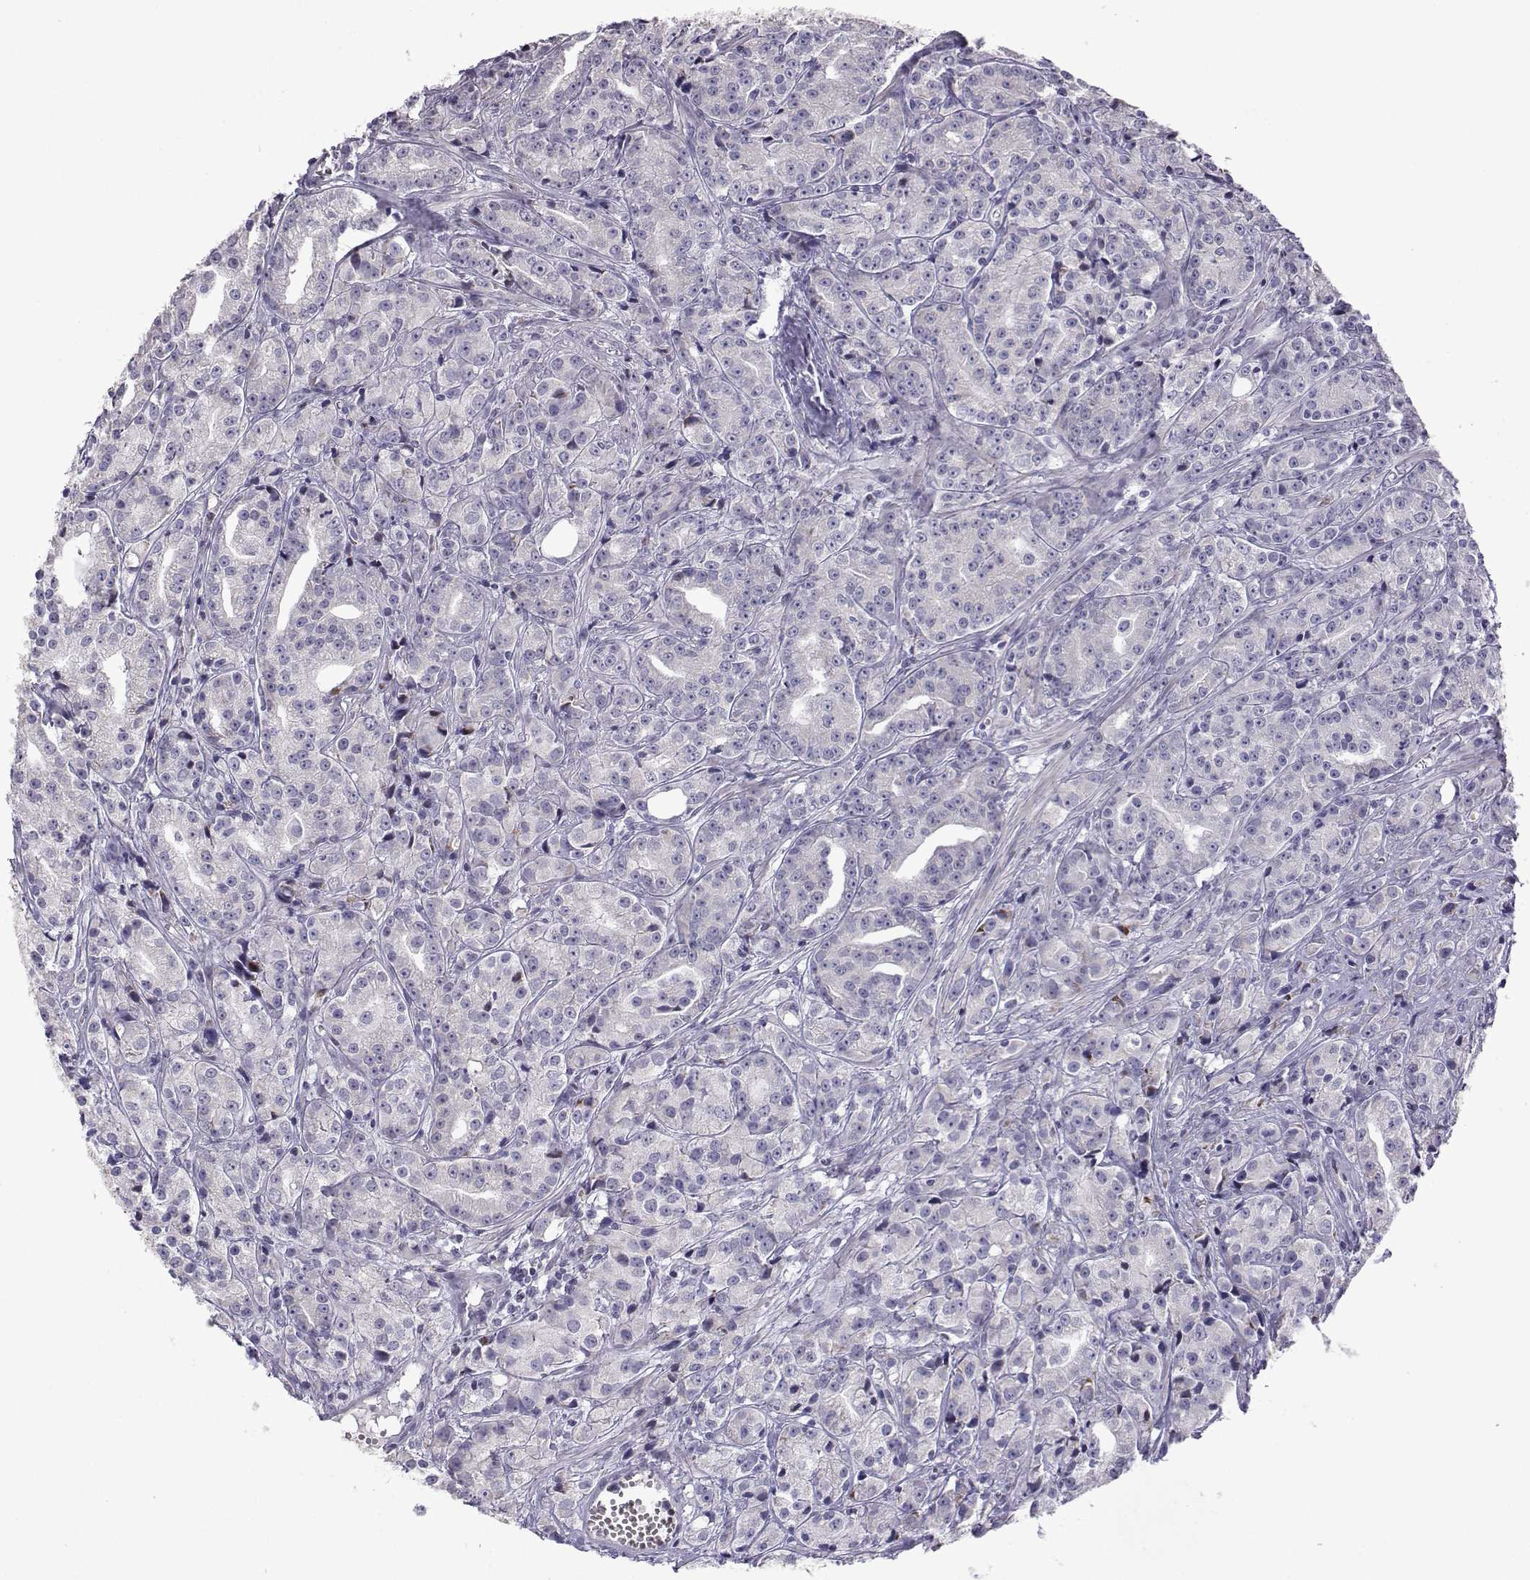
{"staining": {"intensity": "negative", "quantity": "none", "location": "none"}, "tissue": "prostate cancer", "cell_type": "Tumor cells", "image_type": "cancer", "snomed": [{"axis": "morphology", "description": "Adenocarcinoma, Medium grade"}, {"axis": "topography", "description": "Prostate"}], "caption": "Tumor cells show no significant expression in prostate cancer (adenocarcinoma (medium-grade)).", "gene": "CFAP70", "patient": {"sex": "male", "age": 74}}